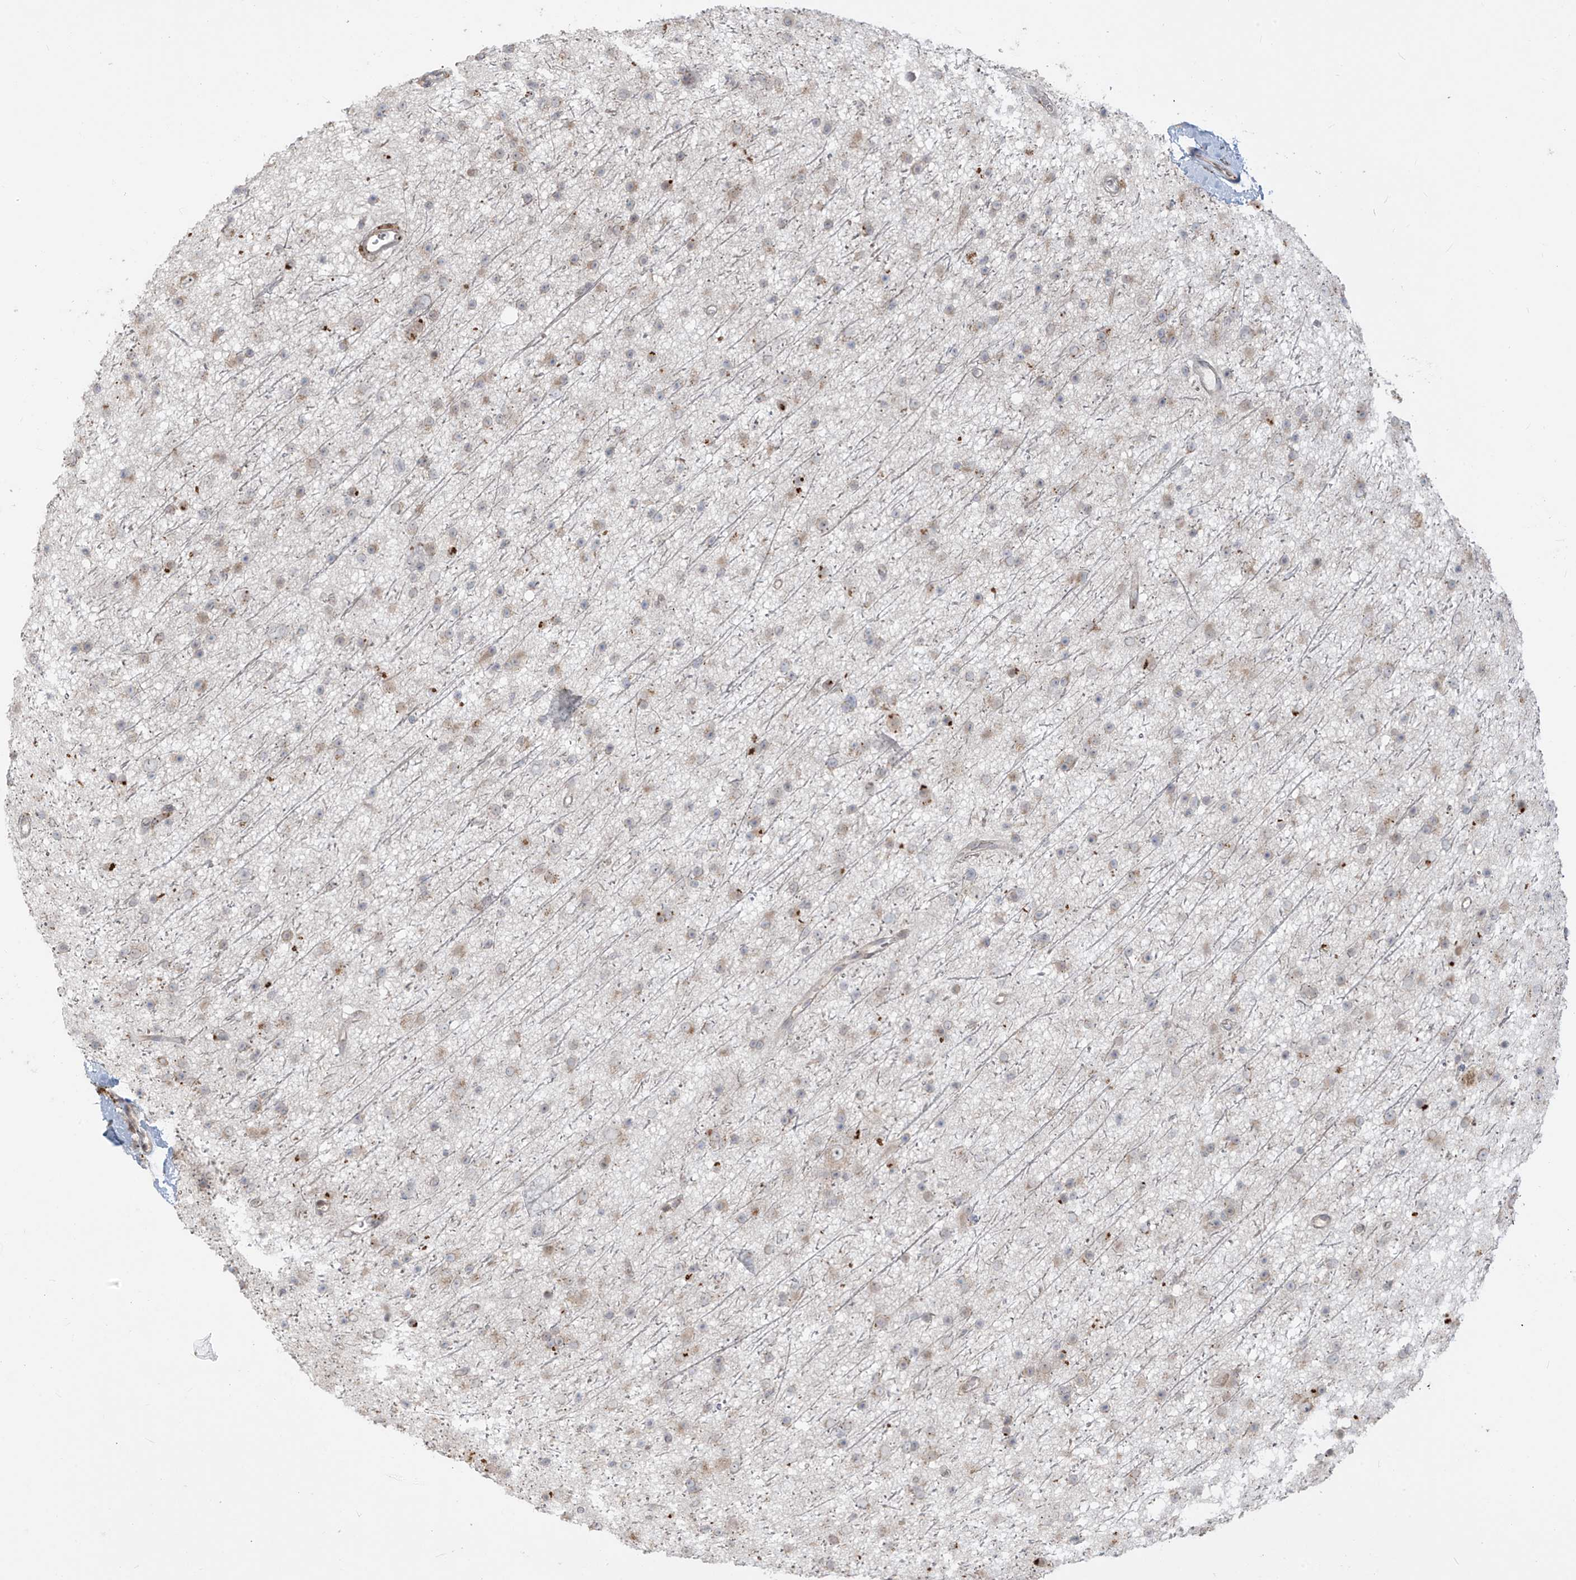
{"staining": {"intensity": "weak", "quantity": "<25%", "location": "cytoplasmic/membranous"}, "tissue": "glioma", "cell_type": "Tumor cells", "image_type": "cancer", "snomed": [{"axis": "morphology", "description": "Glioma, malignant, Low grade"}, {"axis": "topography", "description": "Cerebral cortex"}], "caption": "Tumor cells show no significant expression in glioma. The staining was performed using DAB (3,3'-diaminobenzidine) to visualize the protein expression in brown, while the nuclei were stained in blue with hematoxylin (Magnification: 20x).", "gene": "PLEKHM3", "patient": {"sex": "female", "age": 39}}